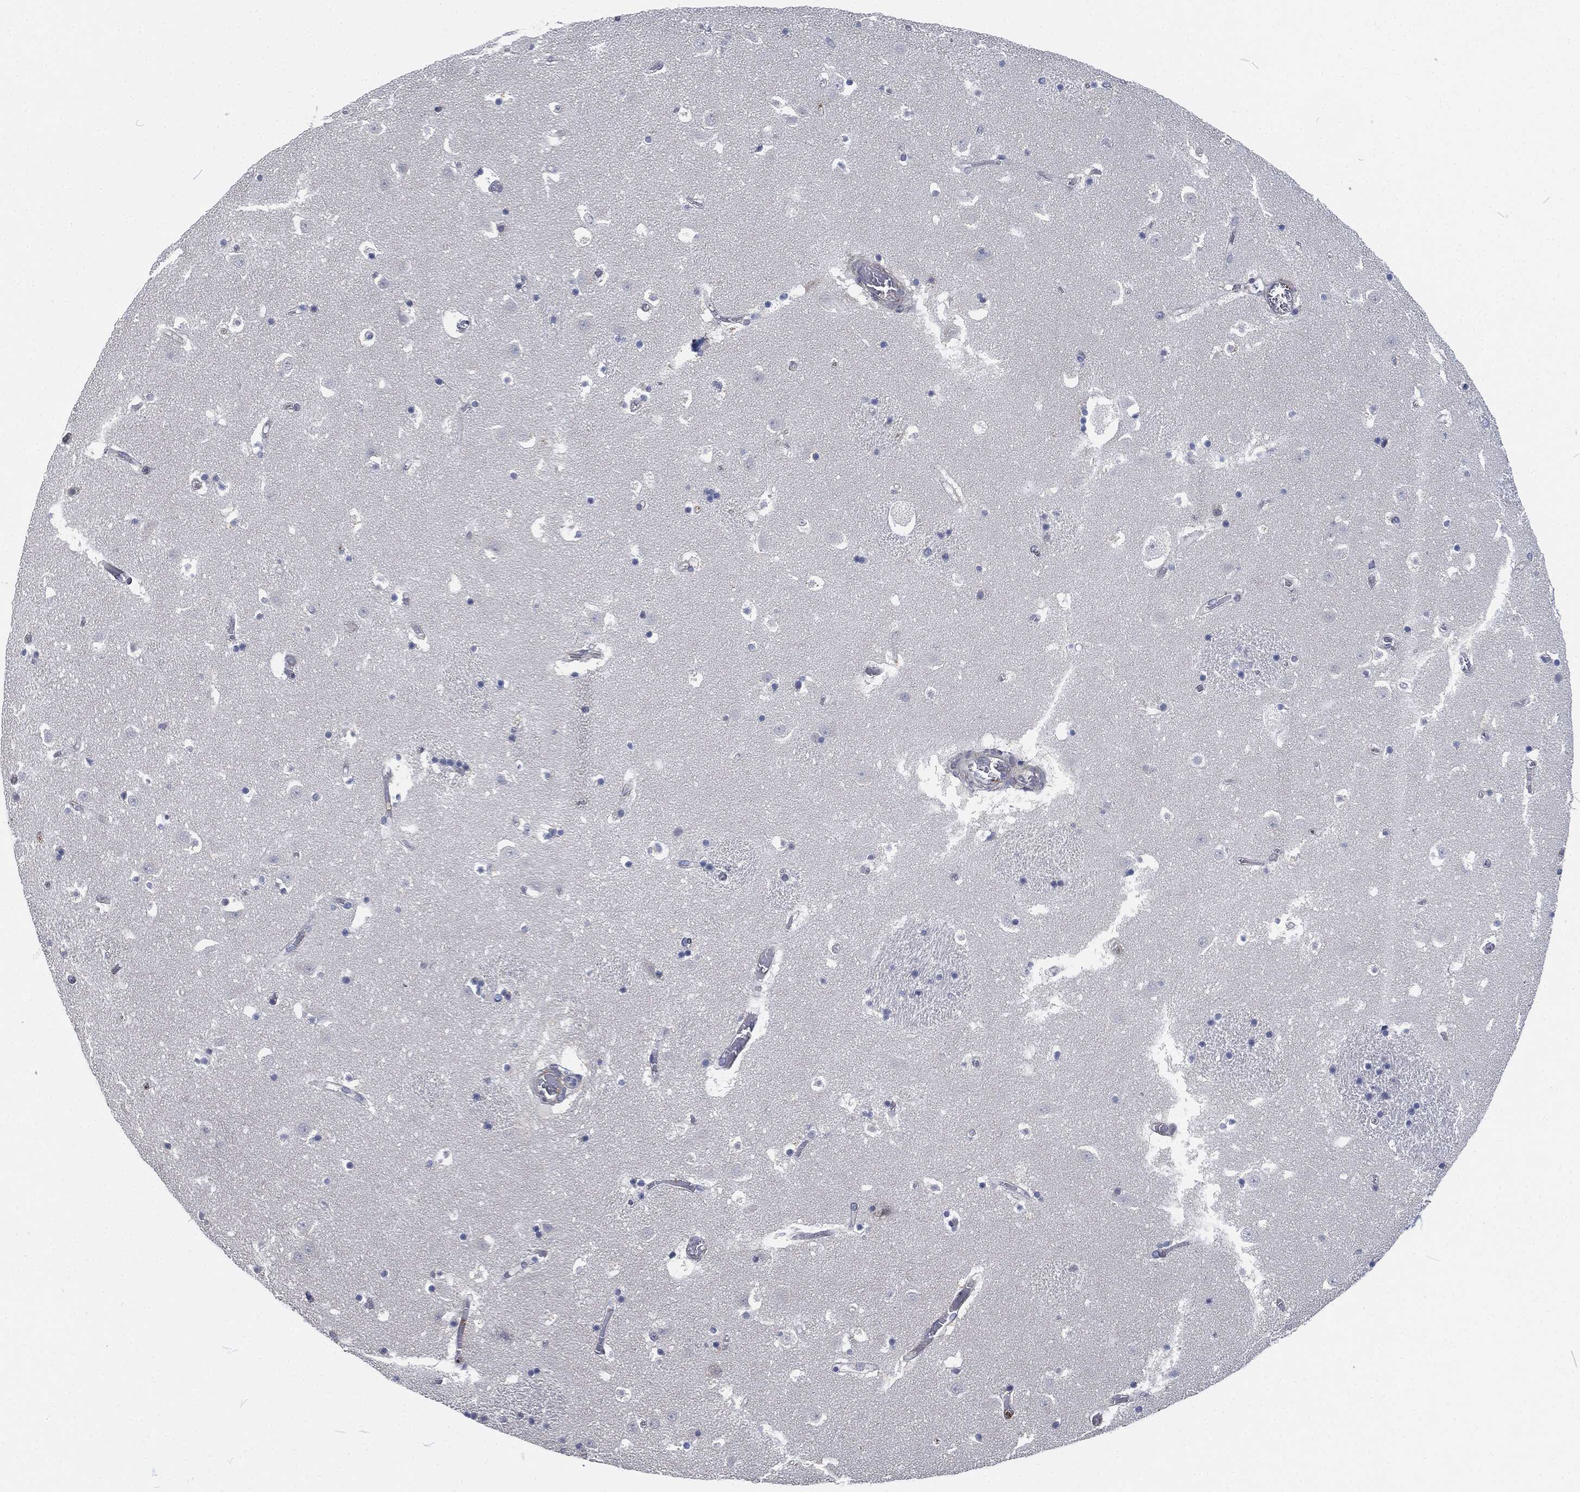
{"staining": {"intensity": "negative", "quantity": "none", "location": "none"}, "tissue": "caudate", "cell_type": "Glial cells", "image_type": "normal", "snomed": [{"axis": "morphology", "description": "Normal tissue, NOS"}, {"axis": "topography", "description": "Lateral ventricle wall"}], "caption": "Human caudate stained for a protein using immunohistochemistry reveals no positivity in glial cells.", "gene": "MPO", "patient": {"sex": "female", "age": 42}}